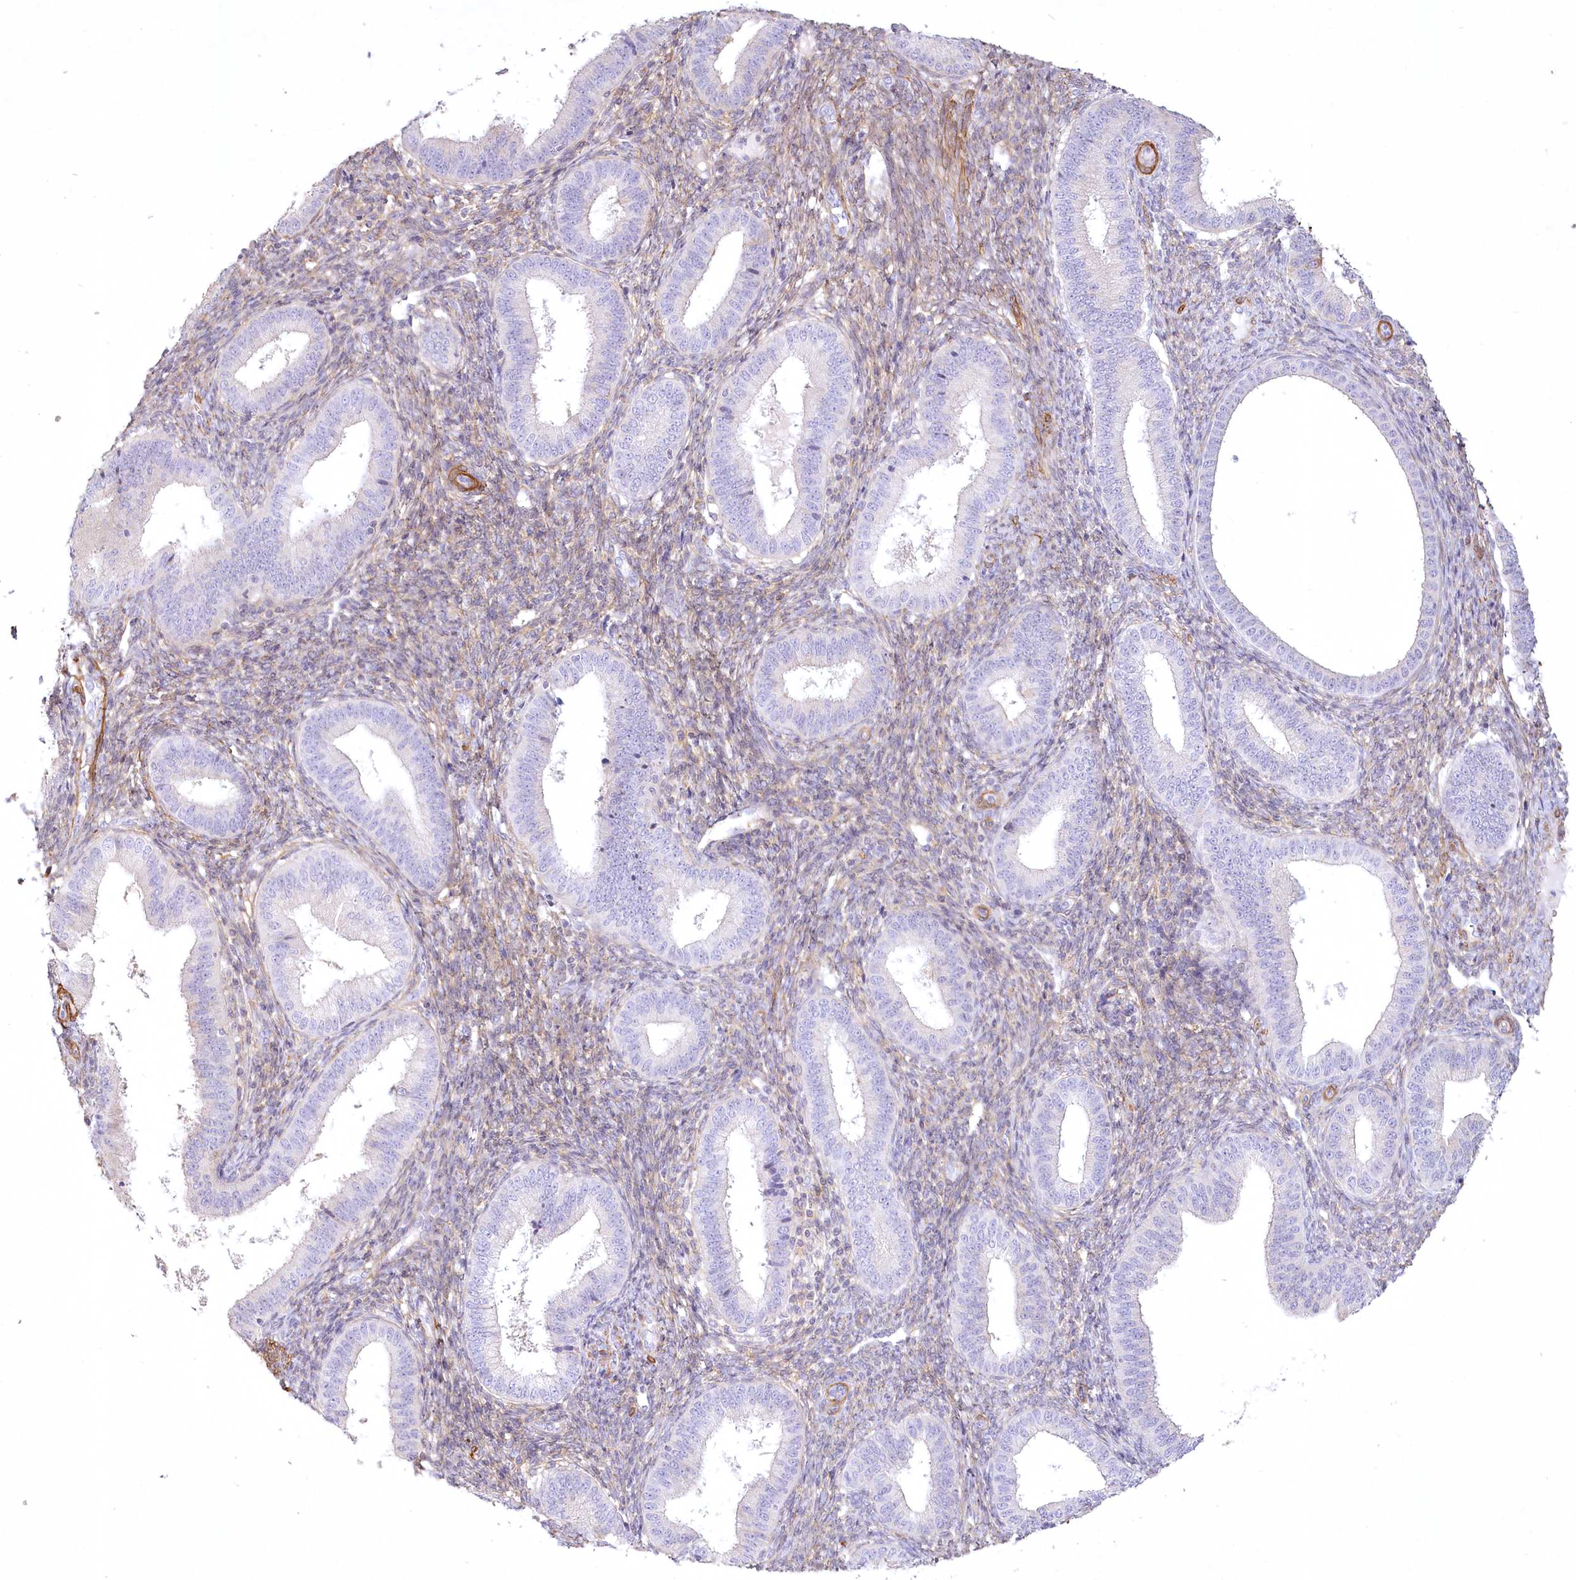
{"staining": {"intensity": "moderate", "quantity": "25%-75%", "location": "cytoplasmic/membranous"}, "tissue": "endometrium", "cell_type": "Cells in endometrial stroma", "image_type": "normal", "snomed": [{"axis": "morphology", "description": "Normal tissue, NOS"}, {"axis": "topography", "description": "Endometrium"}], "caption": "Immunohistochemical staining of benign endometrium demonstrates moderate cytoplasmic/membranous protein expression in approximately 25%-75% of cells in endometrial stroma. (DAB (3,3'-diaminobenzidine) IHC, brown staining for protein, blue staining for nuclei).", "gene": "INPP4B", "patient": {"sex": "female", "age": 39}}